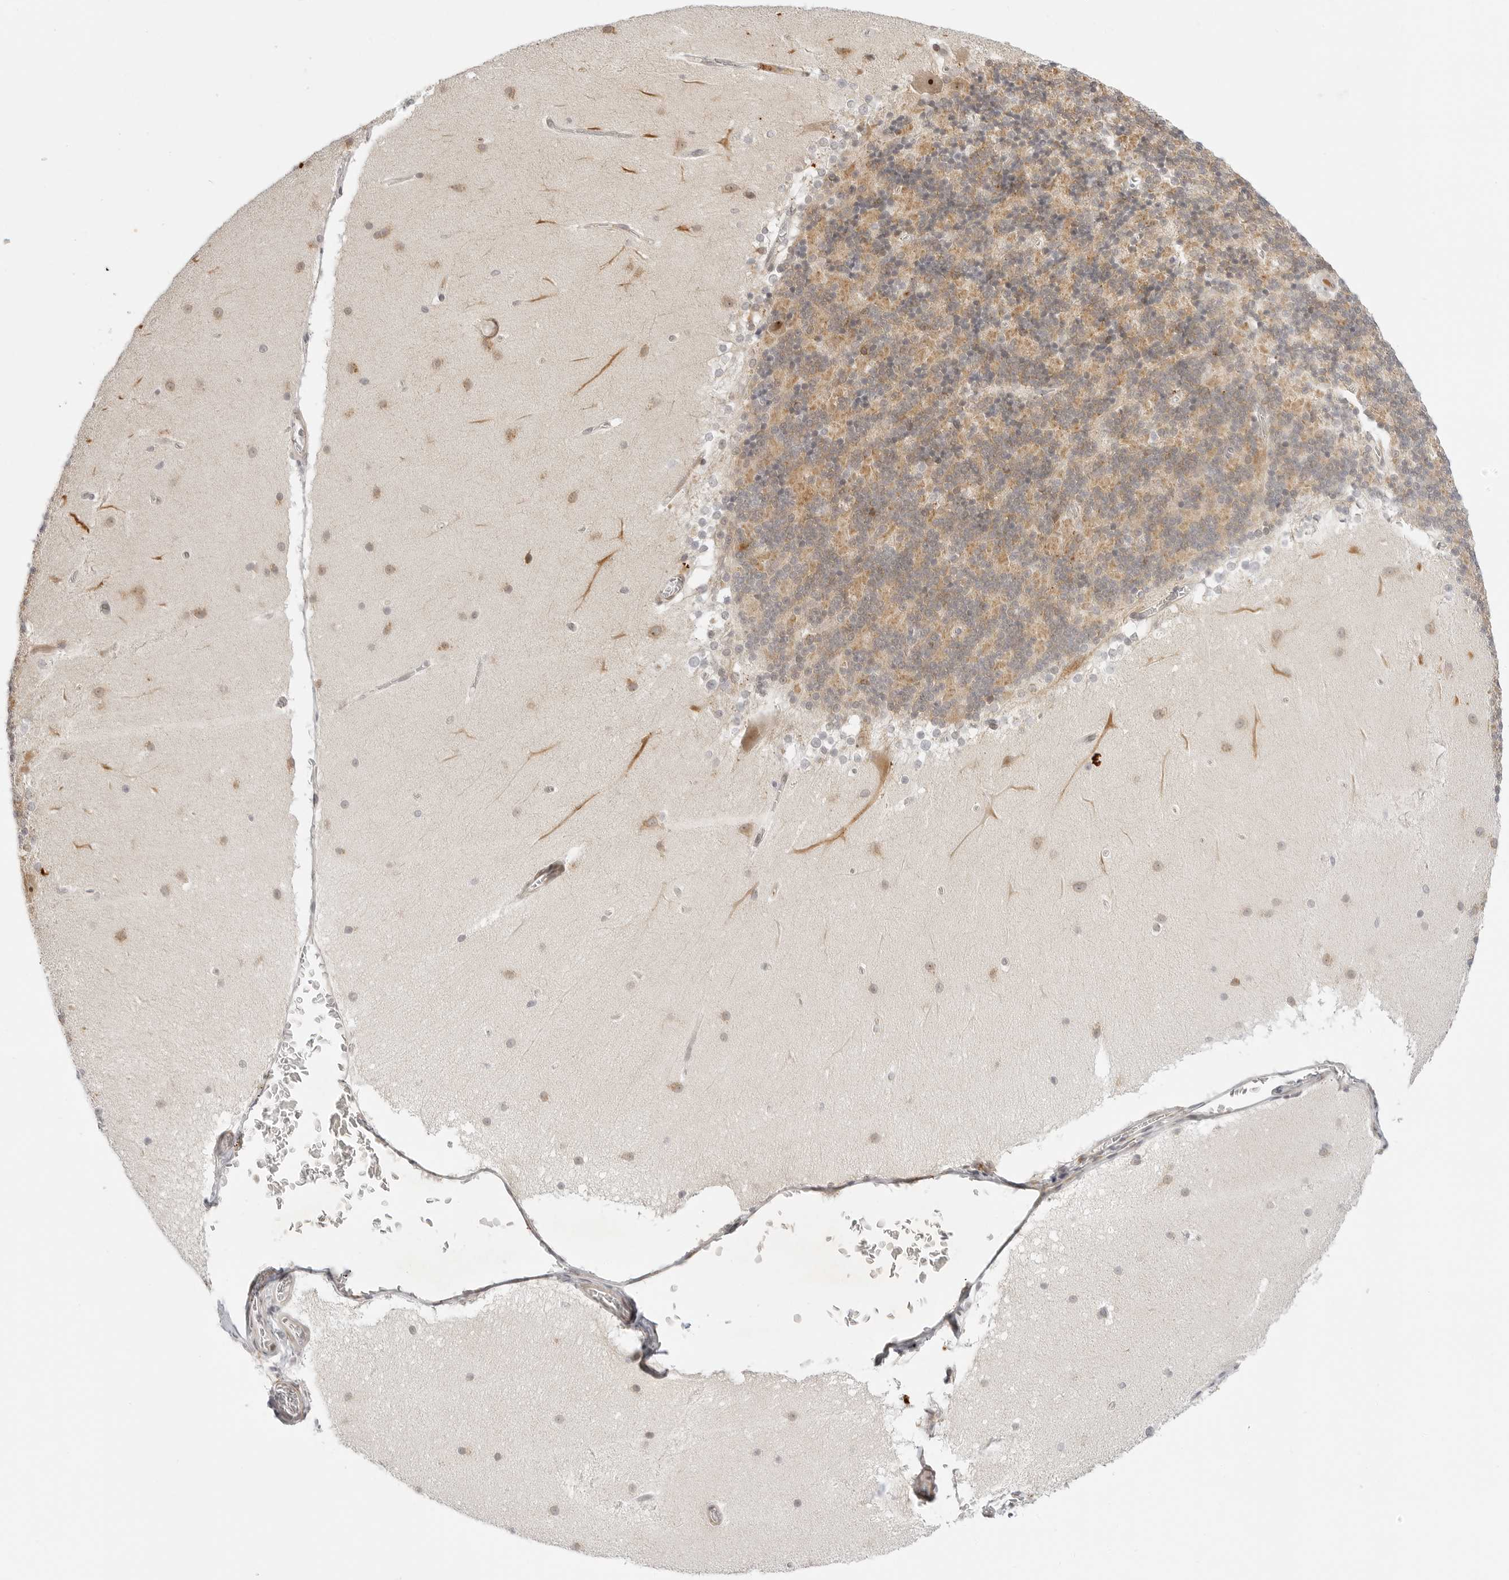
{"staining": {"intensity": "moderate", "quantity": ">75%", "location": "cytoplasmic/membranous,nuclear"}, "tissue": "cerebellum", "cell_type": "Cells in granular layer", "image_type": "normal", "snomed": [{"axis": "morphology", "description": "Normal tissue, NOS"}, {"axis": "topography", "description": "Cerebellum"}], "caption": "Moderate cytoplasmic/membranous,nuclear expression for a protein is identified in approximately >75% of cells in granular layer of benign cerebellum using immunohistochemistry (IHC).", "gene": "HIPK3", "patient": {"sex": "female", "age": 19}}